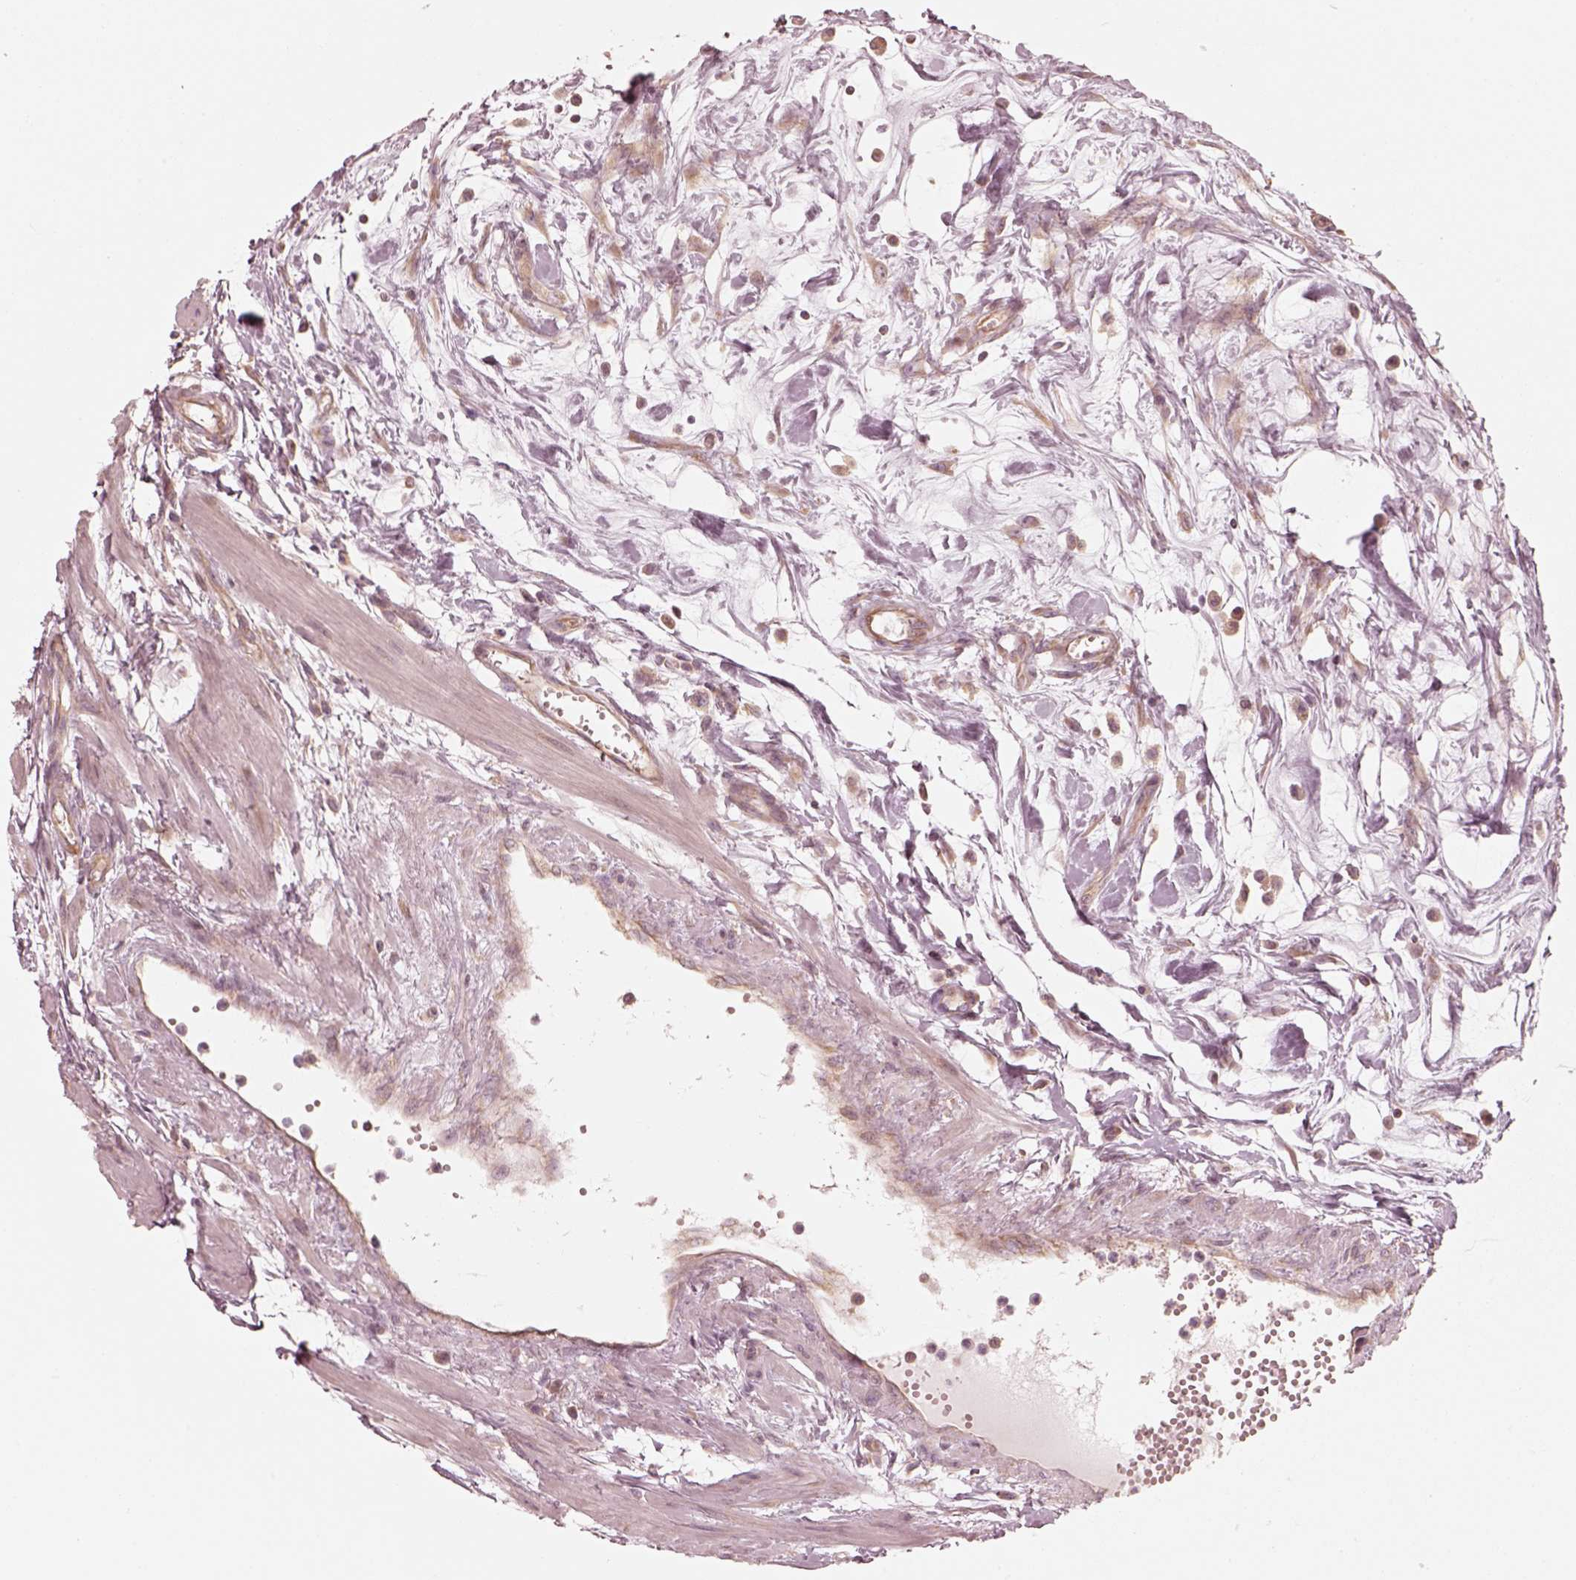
{"staining": {"intensity": "moderate", "quantity": ">75%", "location": "cytoplasmic/membranous"}, "tissue": "testis cancer", "cell_type": "Tumor cells", "image_type": "cancer", "snomed": [{"axis": "morphology", "description": "Carcinoma, Embryonal, NOS"}, {"axis": "morphology", "description": "Teratoma, malignant, NOS"}, {"axis": "topography", "description": "Testis"}], "caption": "Immunohistochemistry histopathology image of testis embryonal carcinoma stained for a protein (brown), which demonstrates medium levels of moderate cytoplasmic/membranous positivity in approximately >75% of tumor cells.", "gene": "CNOT2", "patient": {"sex": "male", "age": 44}}